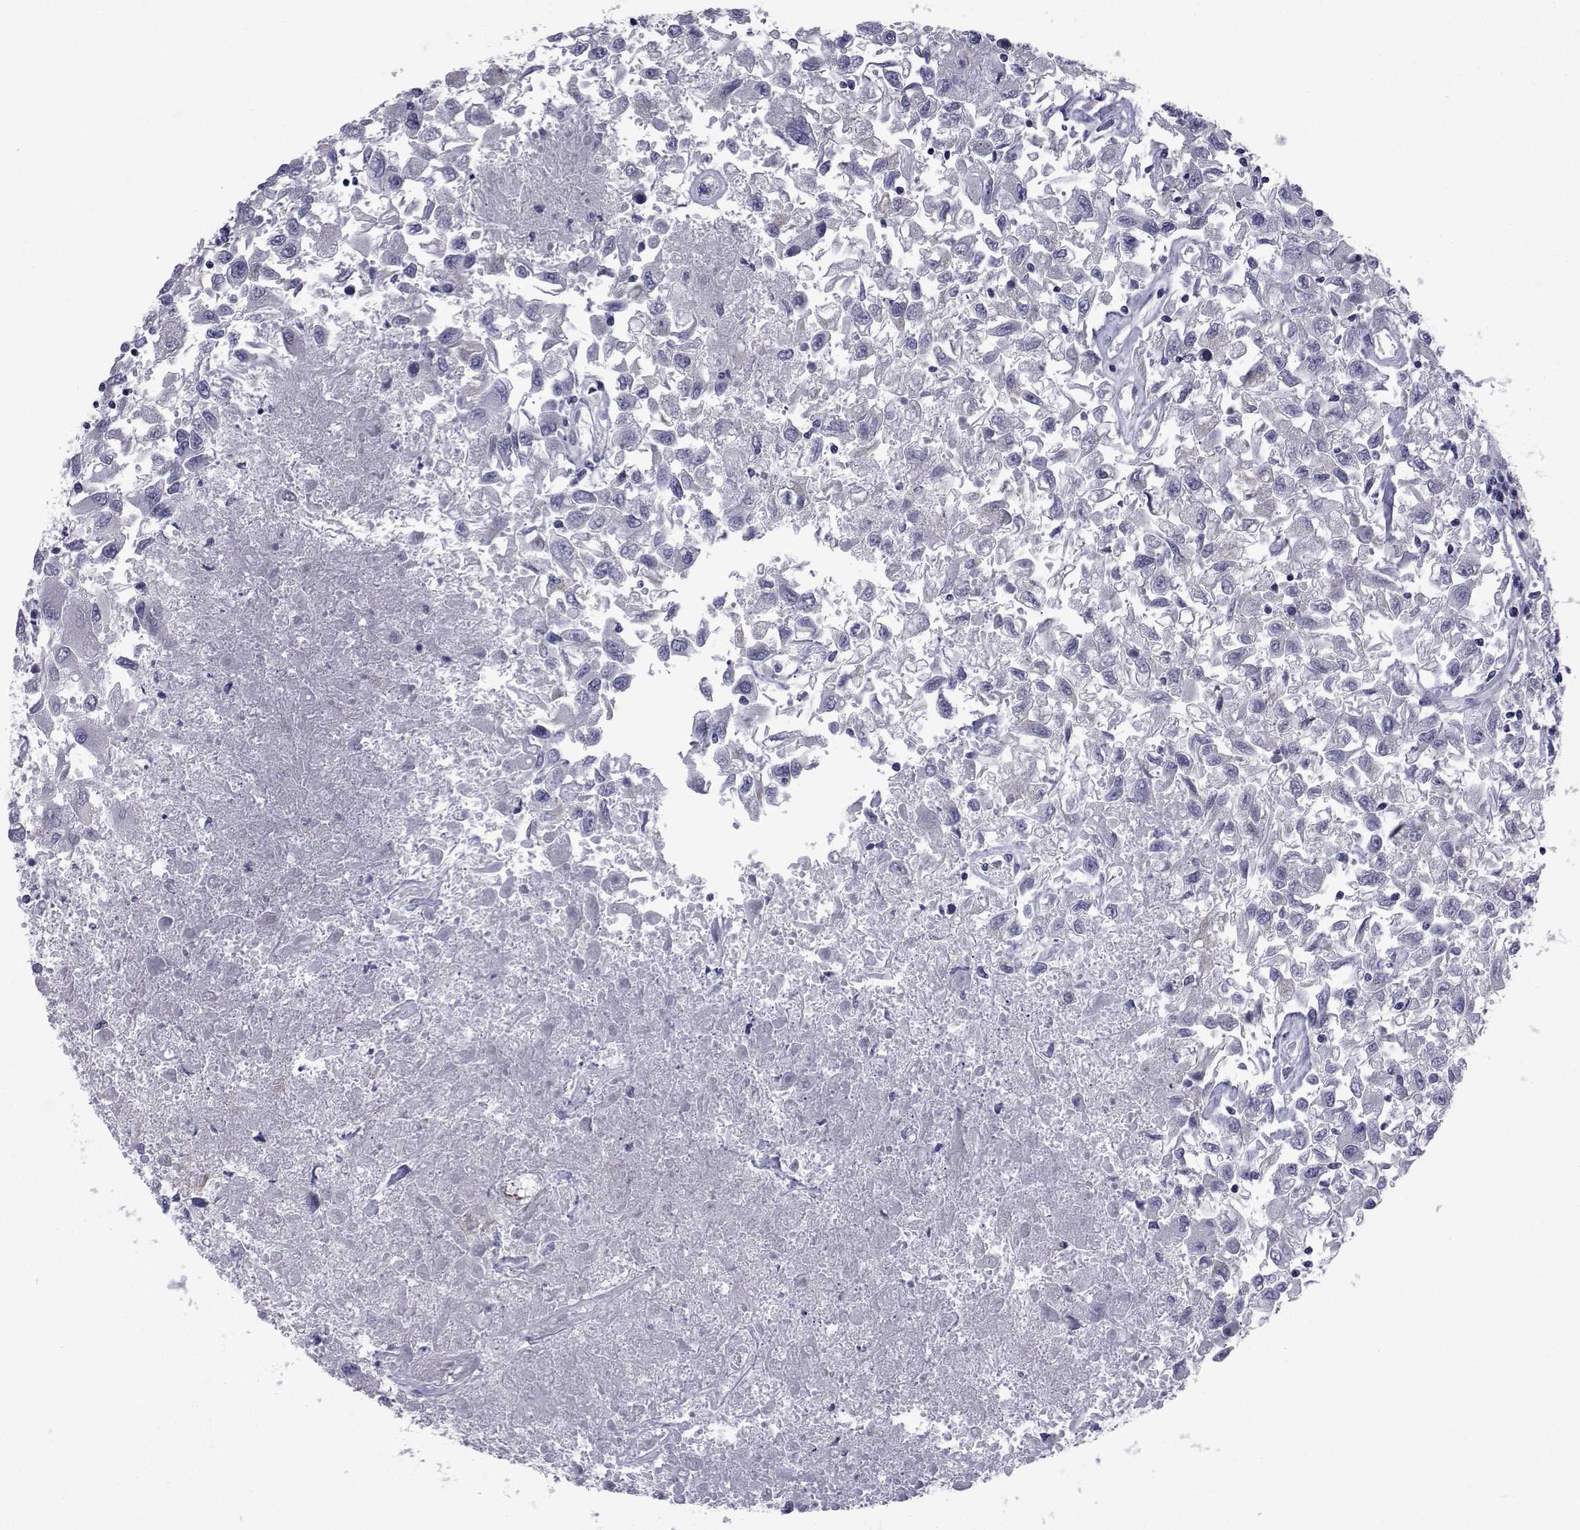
{"staining": {"intensity": "negative", "quantity": "none", "location": "none"}, "tissue": "renal cancer", "cell_type": "Tumor cells", "image_type": "cancer", "snomed": [{"axis": "morphology", "description": "Adenocarcinoma, NOS"}, {"axis": "topography", "description": "Kidney"}], "caption": "Human renal cancer stained for a protein using immunohistochemistry (IHC) demonstrates no staining in tumor cells.", "gene": "SEMA5B", "patient": {"sex": "female", "age": 76}}